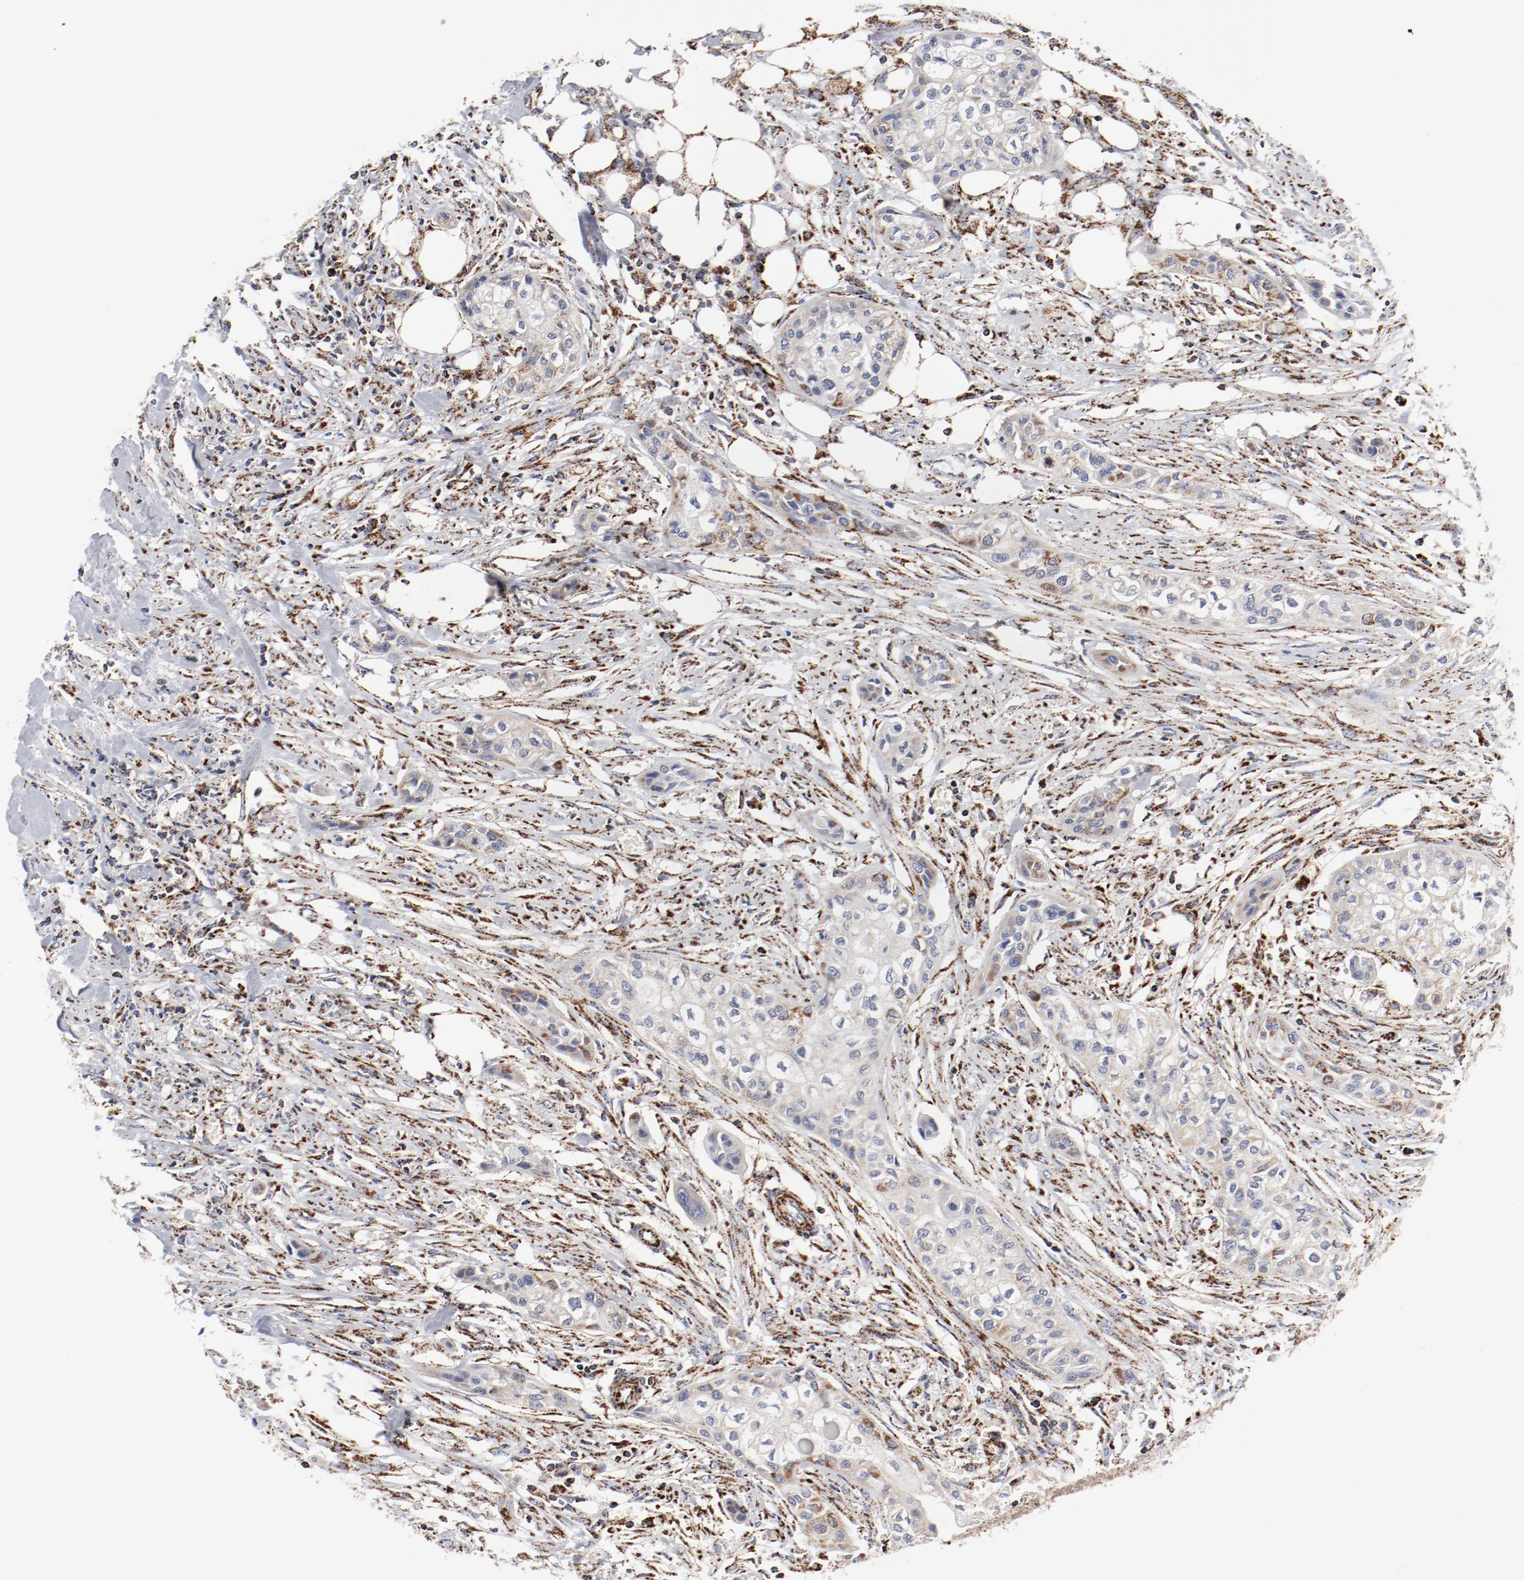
{"staining": {"intensity": "strong", "quantity": "25%-75%", "location": "cytoplasmic/membranous"}, "tissue": "urothelial cancer", "cell_type": "Tumor cells", "image_type": "cancer", "snomed": [{"axis": "morphology", "description": "Urothelial carcinoma, High grade"}, {"axis": "topography", "description": "Urinary bladder"}], "caption": "Urothelial cancer stained for a protein (brown) reveals strong cytoplasmic/membranous positive positivity in about 25%-75% of tumor cells.", "gene": "NDUFV2", "patient": {"sex": "male", "age": 74}}